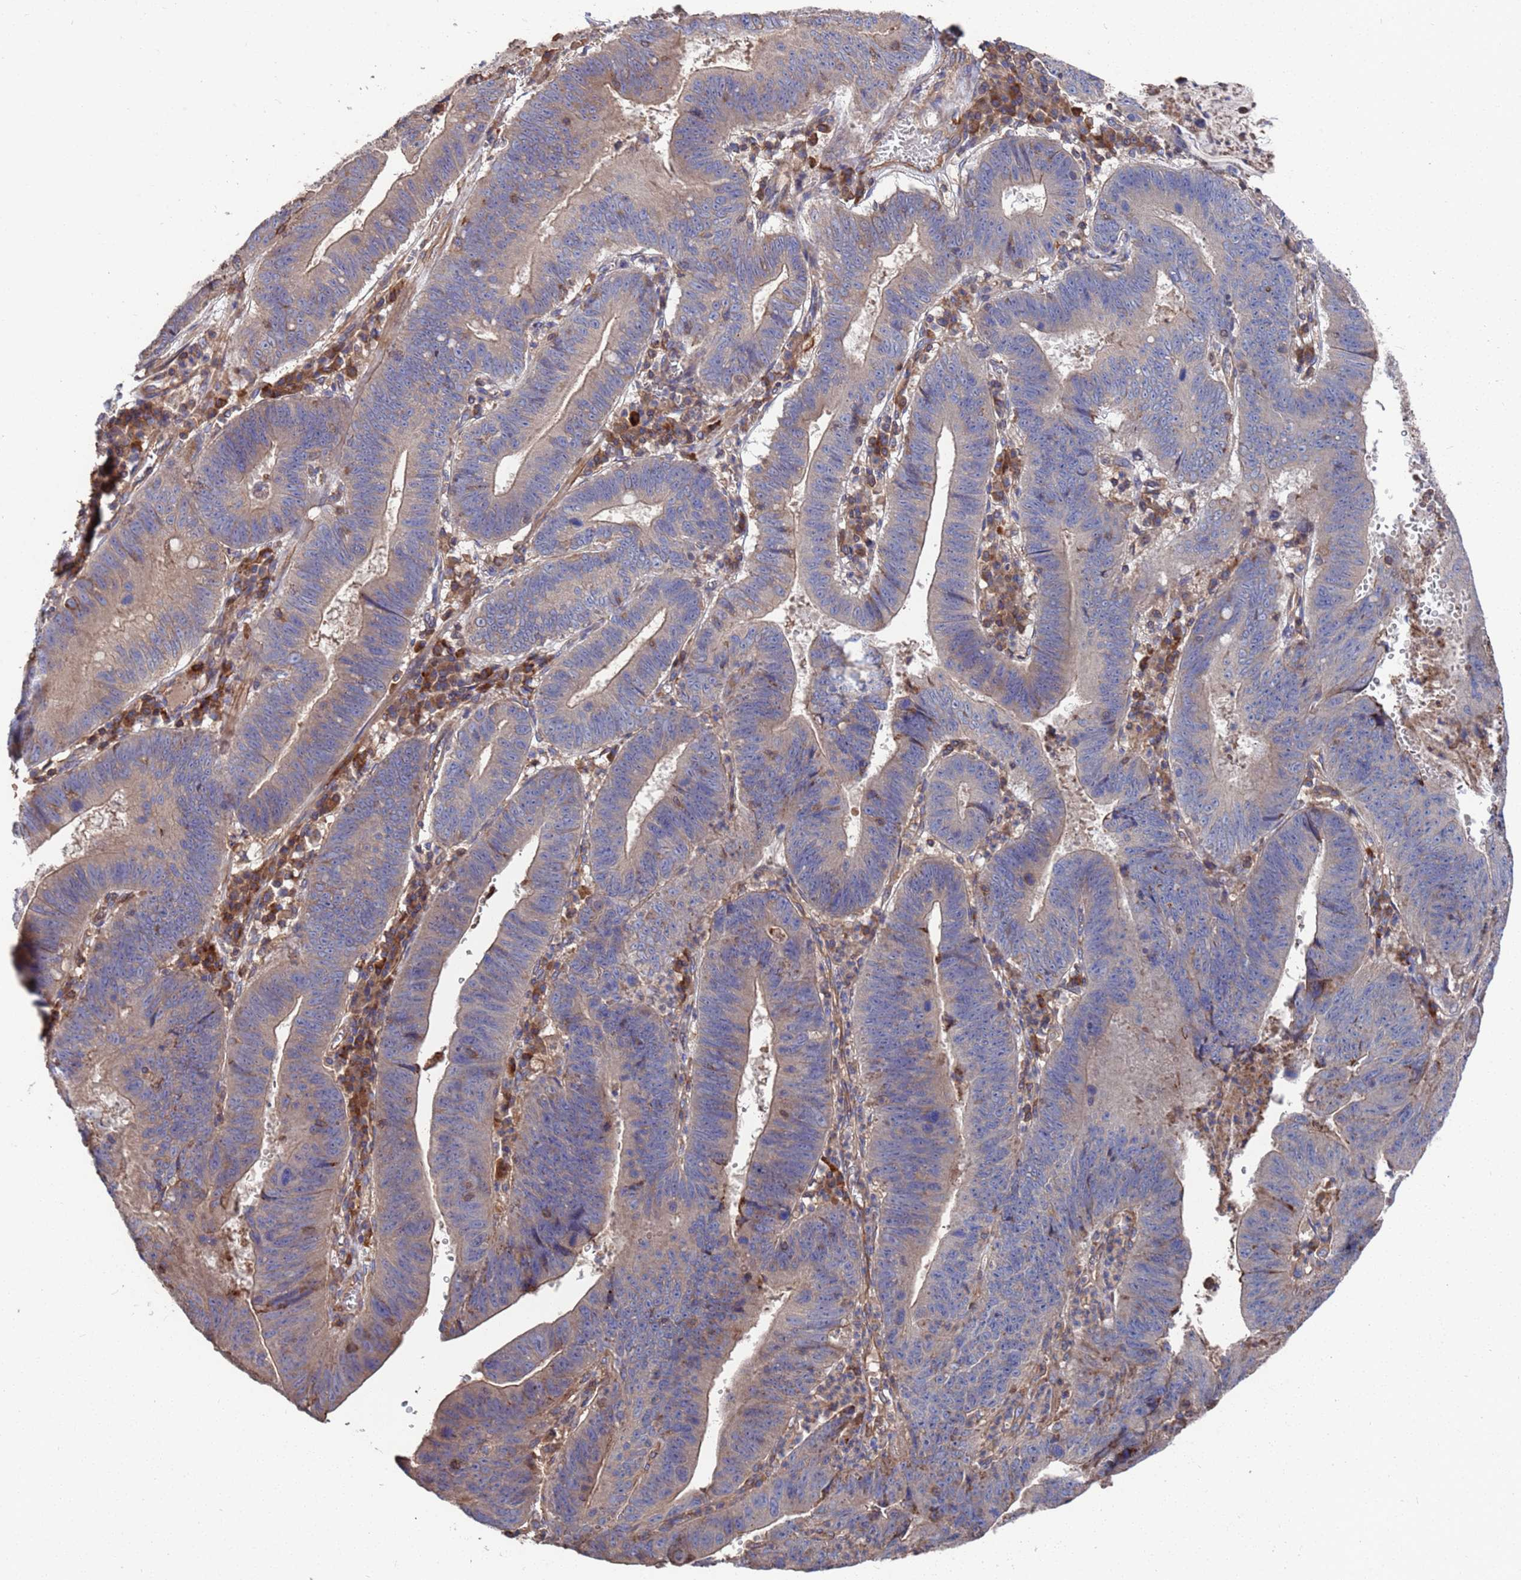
{"staining": {"intensity": "weak", "quantity": "<25%", "location": "cytoplasmic/membranous"}, "tissue": "stomach cancer", "cell_type": "Tumor cells", "image_type": "cancer", "snomed": [{"axis": "morphology", "description": "Adenocarcinoma, NOS"}, {"axis": "topography", "description": "Stomach"}], "caption": "Micrograph shows no significant protein positivity in tumor cells of stomach cancer (adenocarcinoma).", "gene": "PYCR1", "patient": {"sex": "male", "age": 59}}